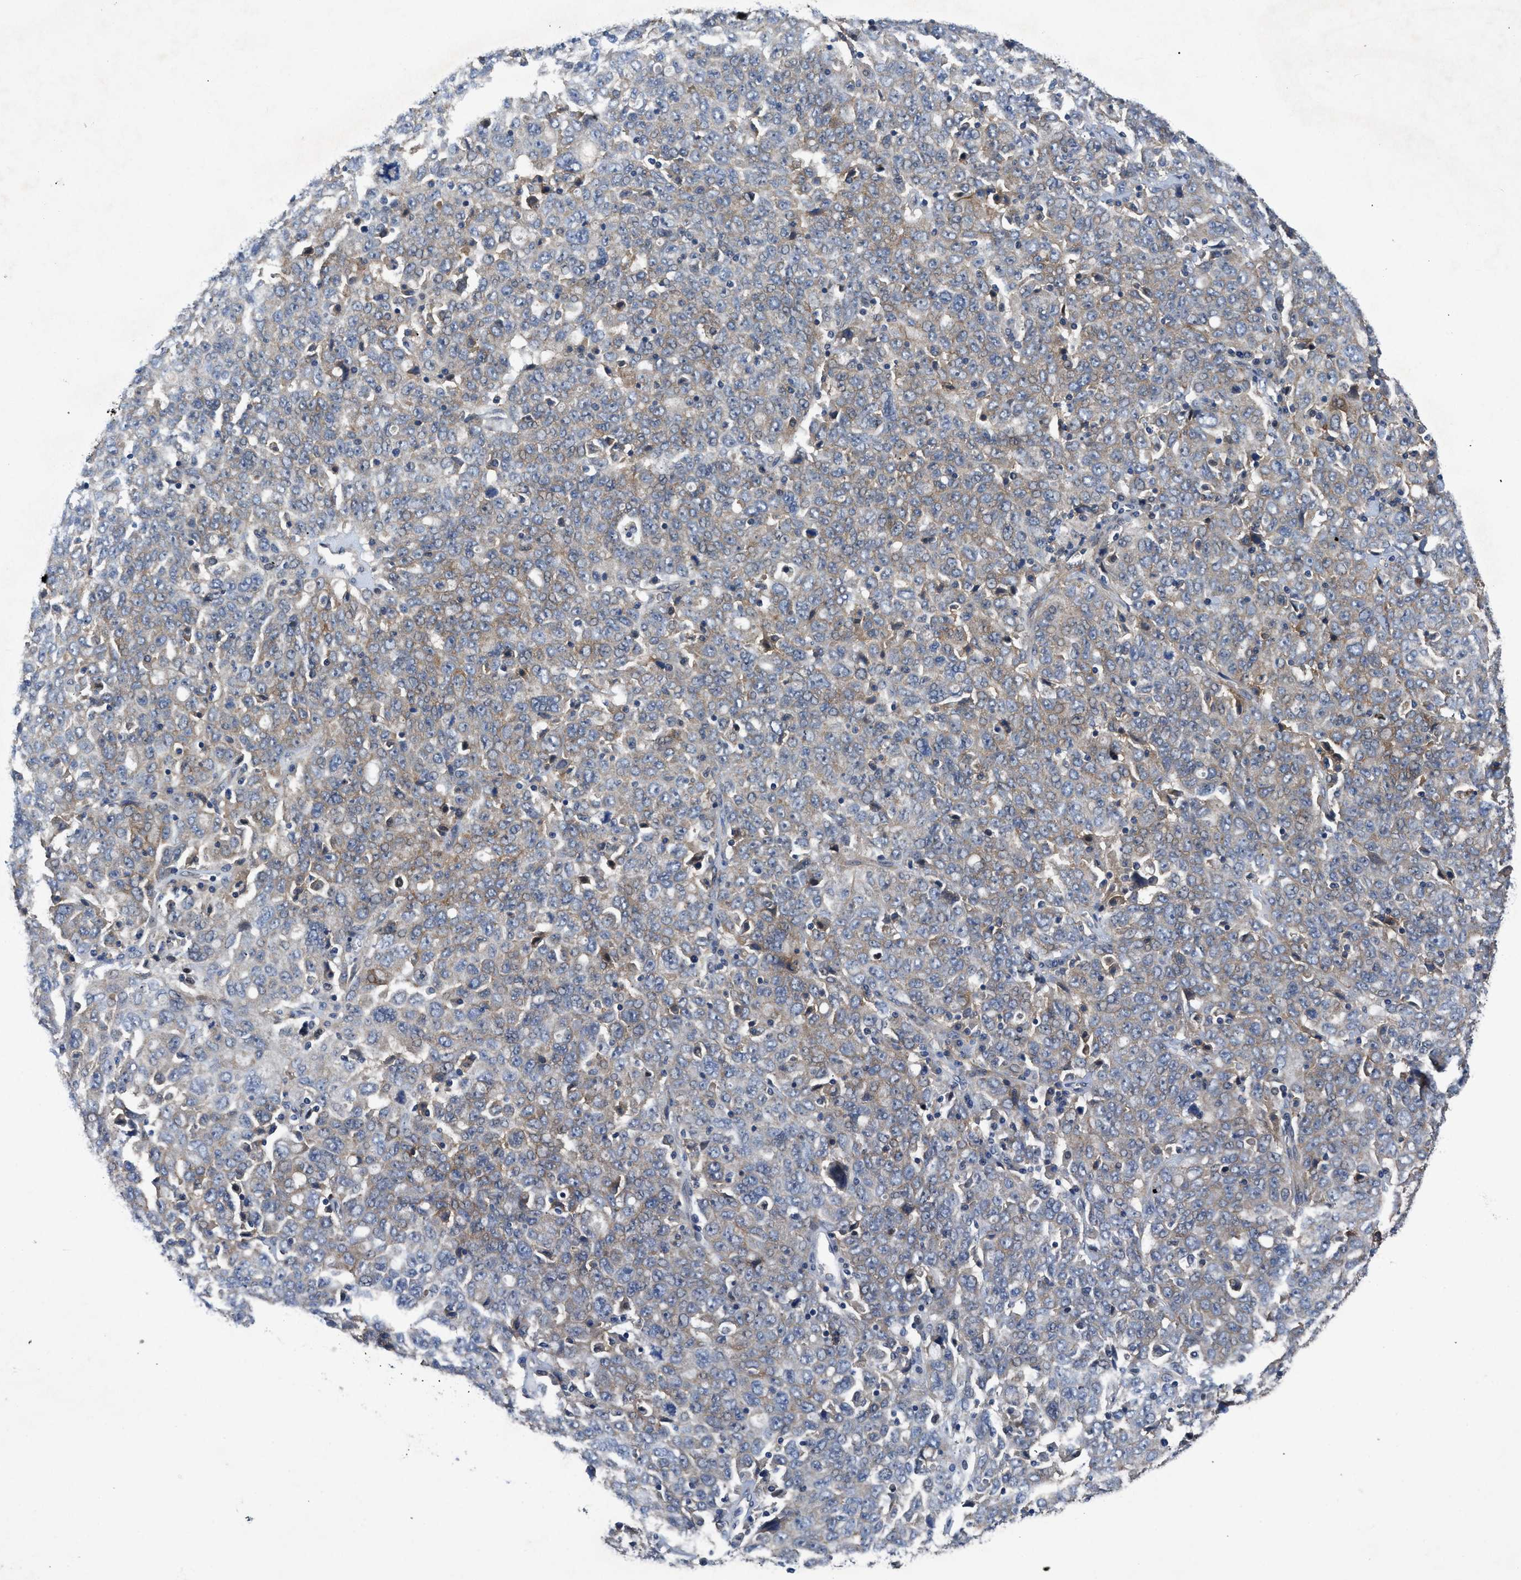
{"staining": {"intensity": "negative", "quantity": "none", "location": "none"}, "tissue": "ovarian cancer", "cell_type": "Tumor cells", "image_type": "cancer", "snomed": [{"axis": "morphology", "description": "Carcinoma, endometroid"}, {"axis": "topography", "description": "Ovary"}], "caption": "The photomicrograph exhibits no staining of tumor cells in ovarian endometroid carcinoma.", "gene": "PANX1", "patient": {"sex": "female", "age": 62}}